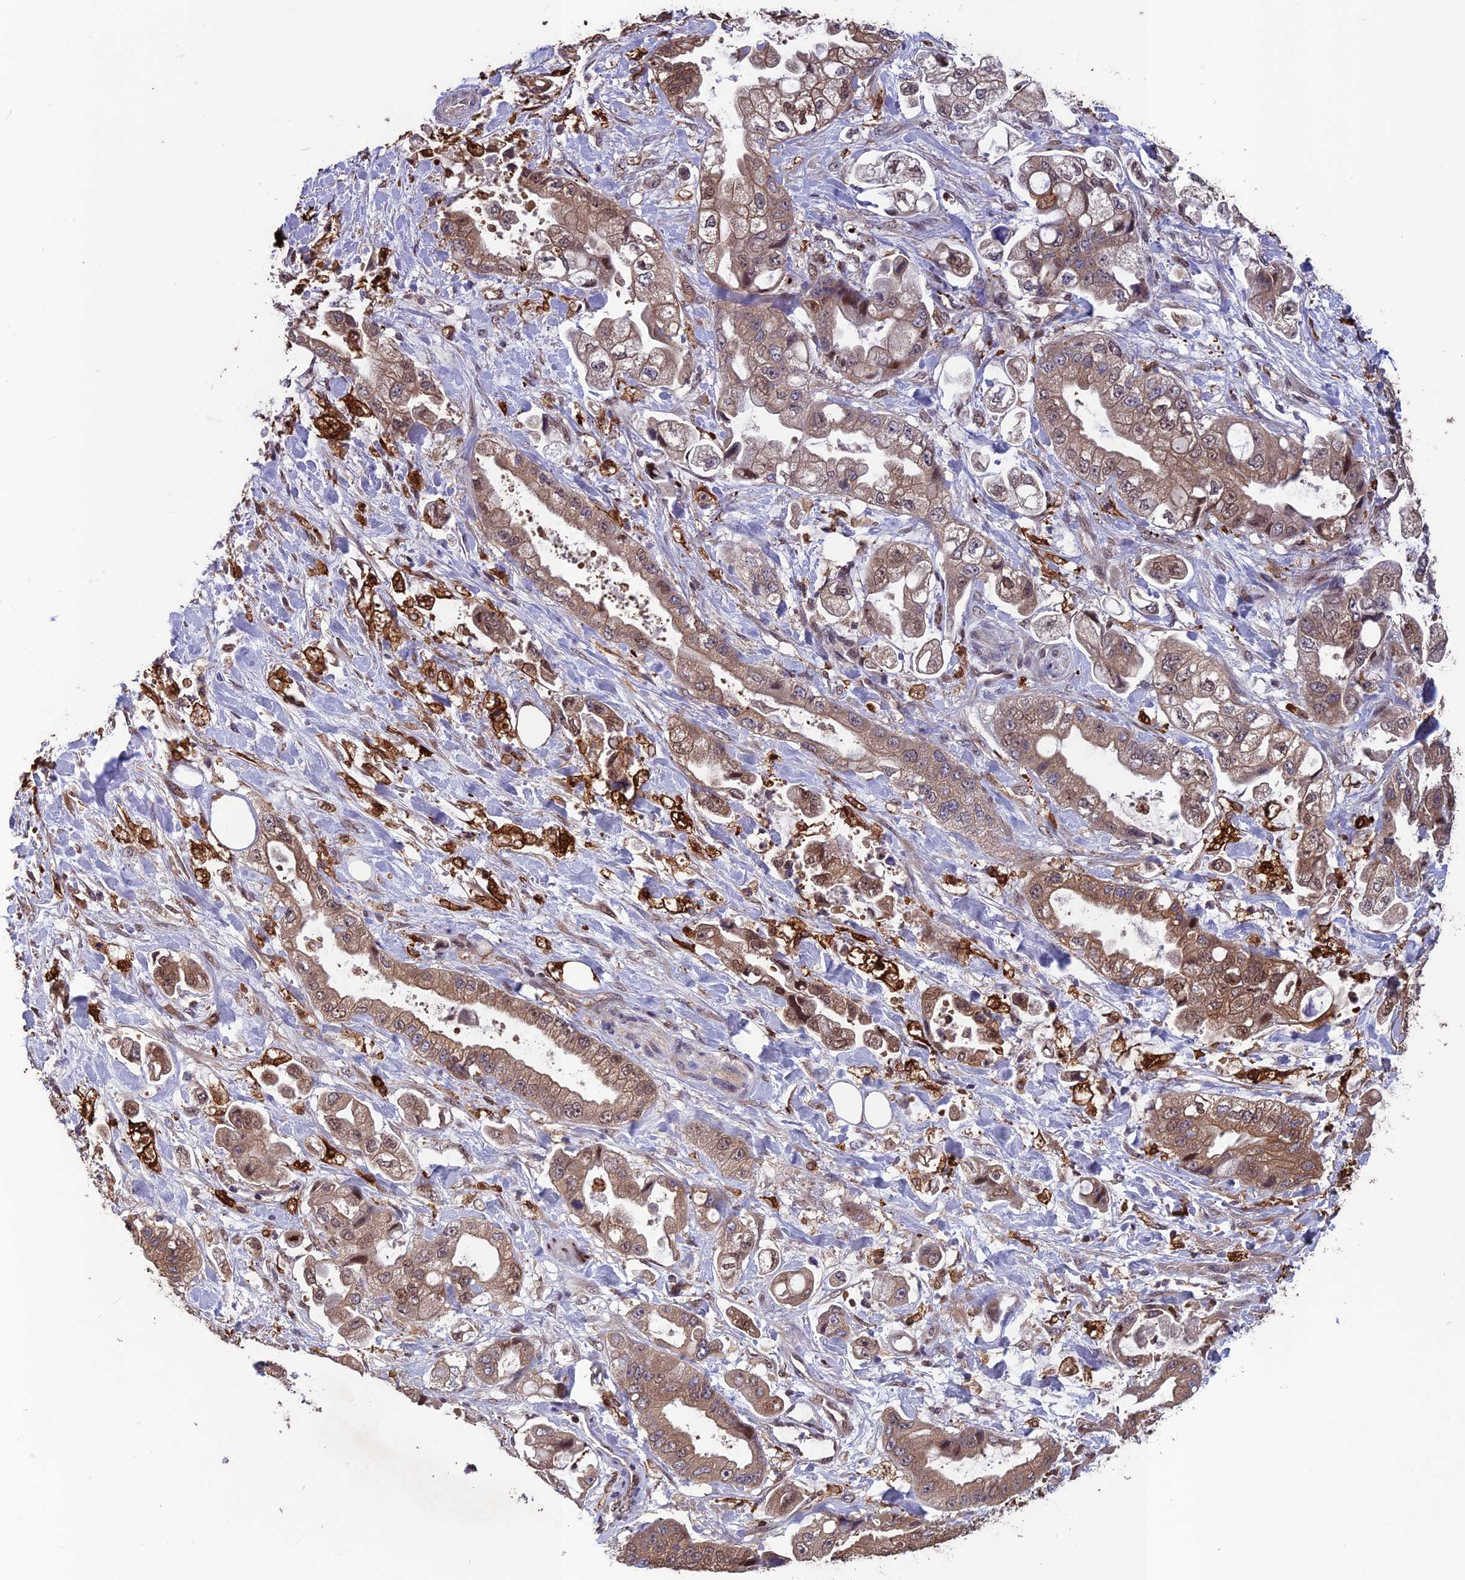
{"staining": {"intensity": "weak", "quantity": ">75%", "location": "cytoplasmic/membranous"}, "tissue": "stomach cancer", "cell_type": "Tumor cells", "image_type": "cancer", "snomed": [{"axis": "morphology", "description": "Adenocarcinoma, NOS"}, {"axis": "topography", "description": "Stomach"}], "caption": "Protein staining displays weak cytoplasmic/membranous expression in approximately >75% of tumor cells in stomach adenocarcinoma. (brown staining indicates protein expression, while blue staining denotes nuclei).", "gene": "MAST2", "patient": {"sex": "male", "age": 62}}